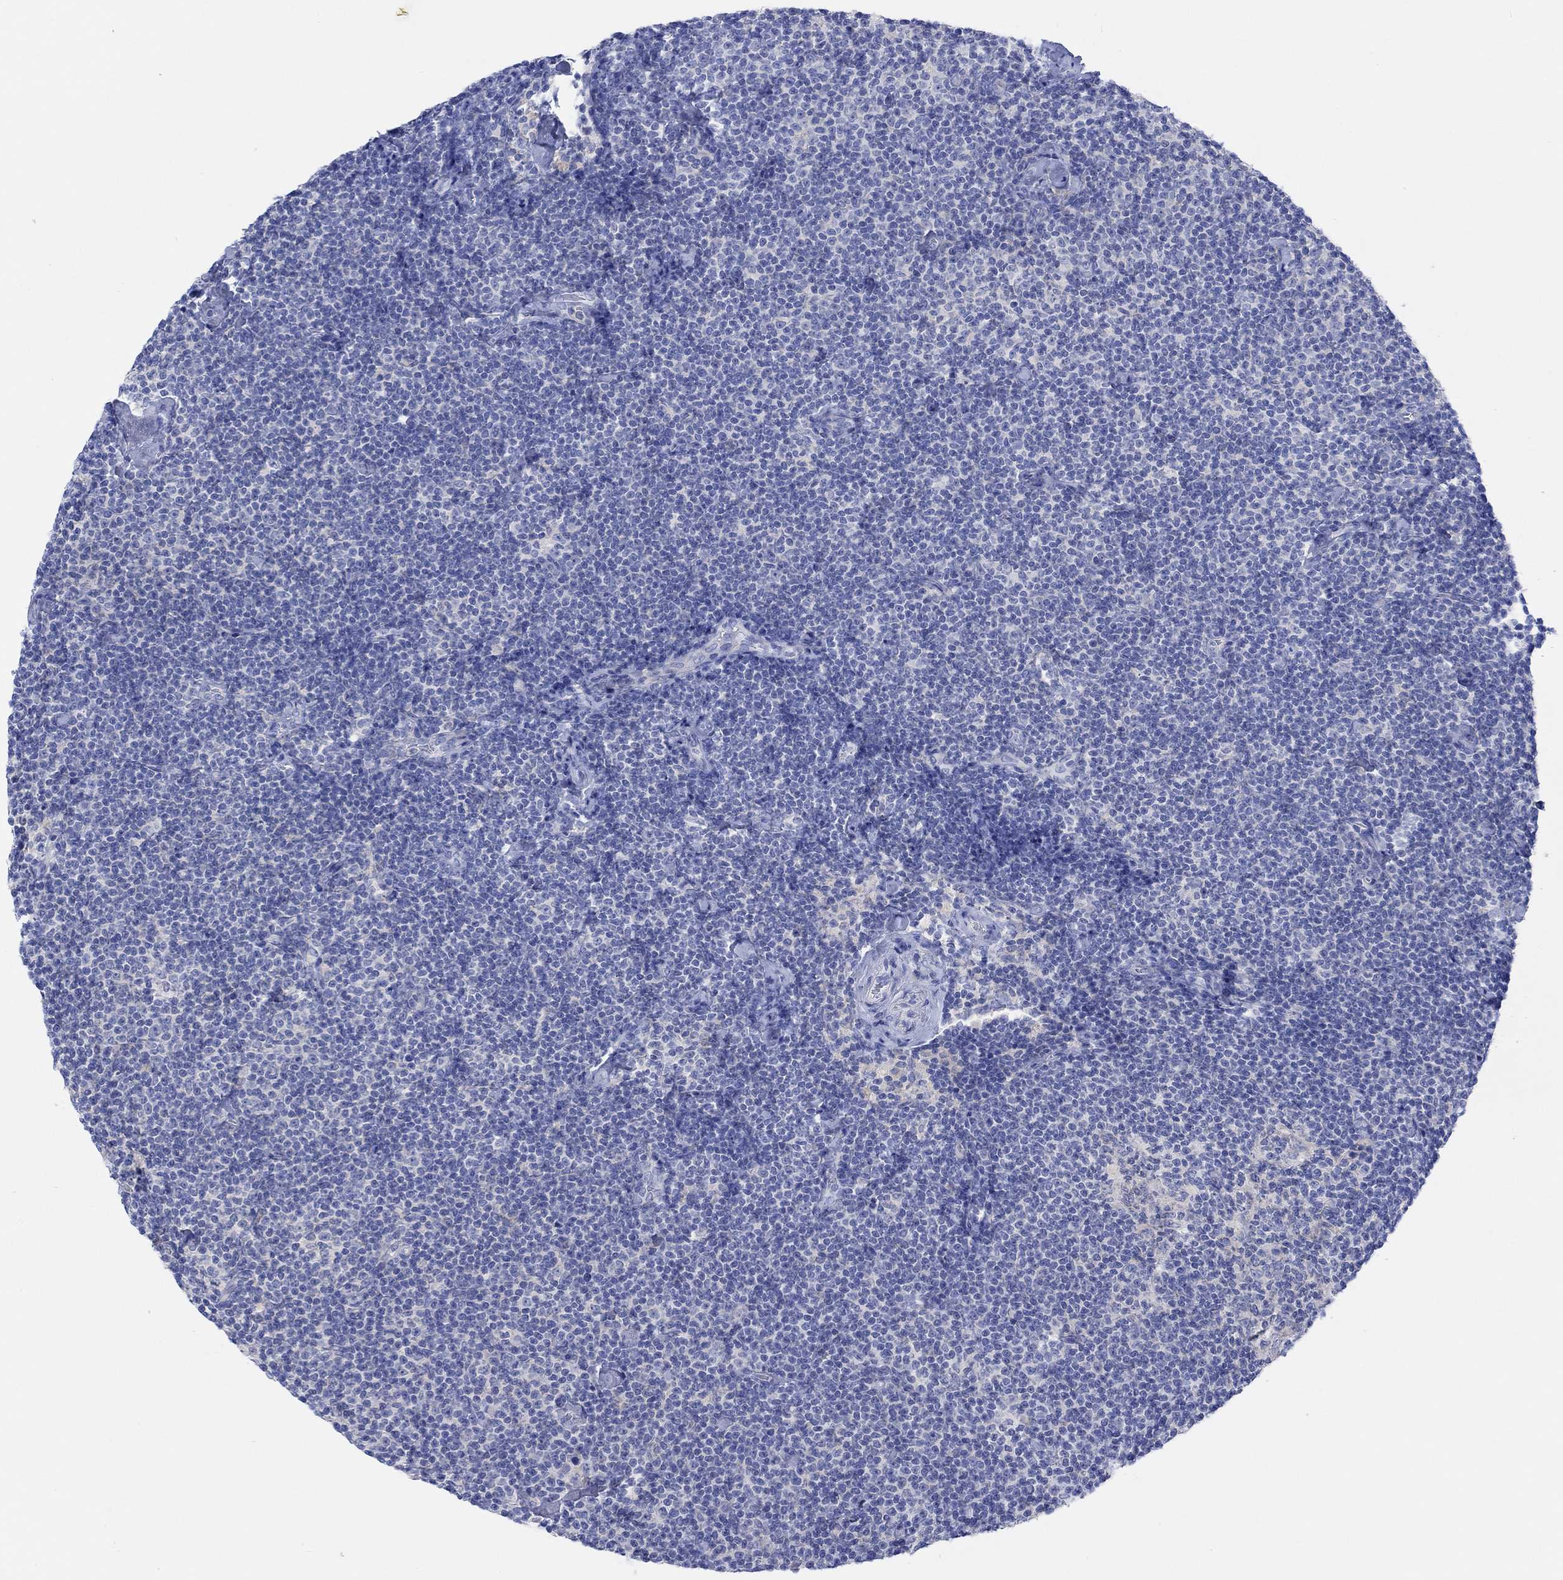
{"staining": {"intensity": "negative", "quantity": "none", "location": "none"}, "tissue": "lymphoma", "cell_type": "Tumor cells", "image_type": "cancer", "snomed": [{"axis": "morphology", "description": "Malignant lymphoma, non-Hodgkin's type, Low grade"}, {"axis": "topography", "description": "Lymph node"}], "caption": "Lymphoma stained for a protein using IHC exhibits no positivity tumor cells.", "gene": "REEP6", "patient": {"sex": "male", "age": 81}}